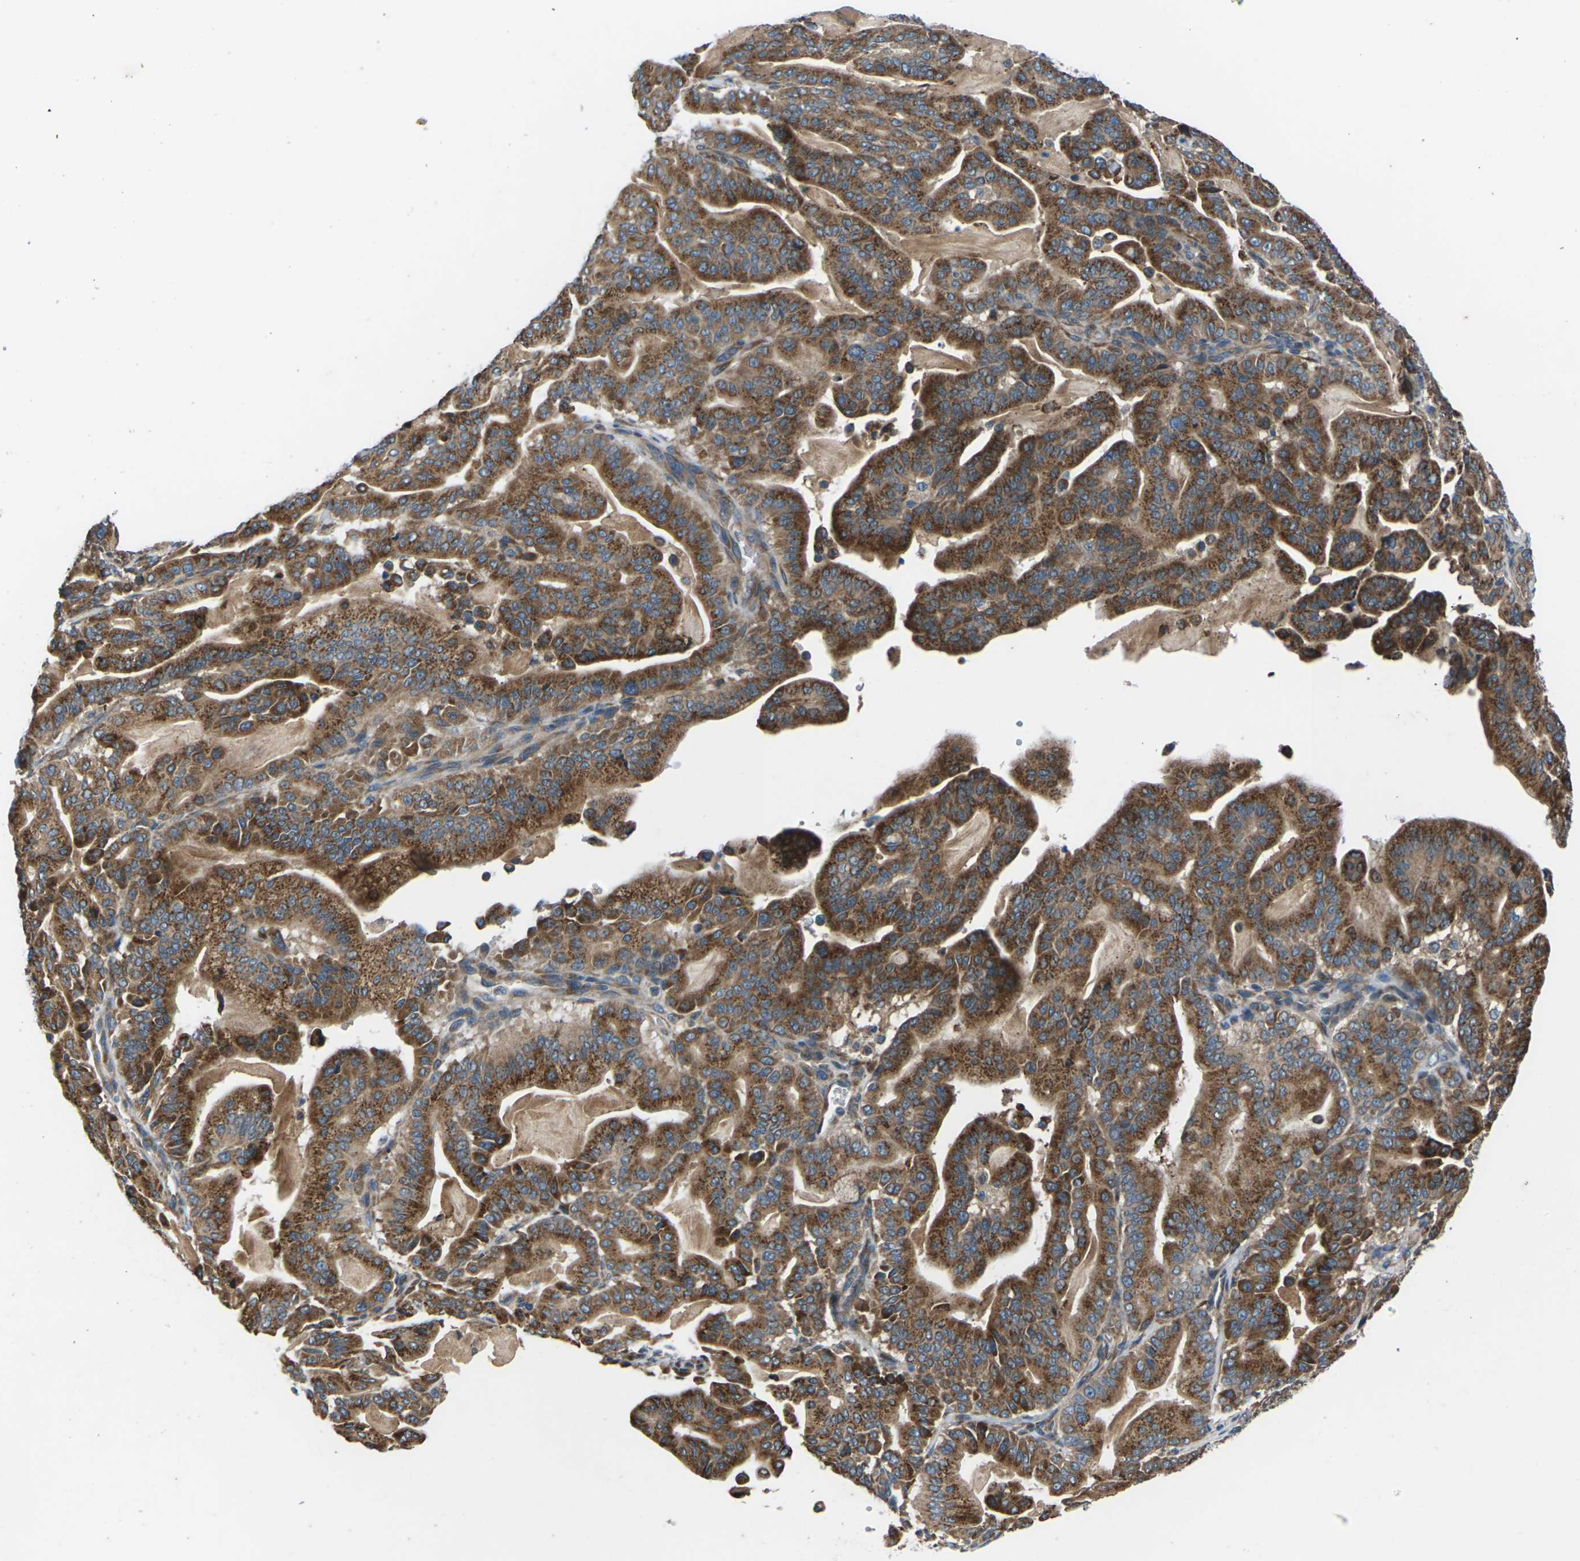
{"staining": {"intensity": "strong", "quantity": ">75%", "location": "cytoplasmic/membranous"}, "tissue": "pancreatic cancer", "cell_type": "Tumor cells", "image_type": "cancer", "snomed": [{"axis": "morphology", "description": "Adenocarcinoma, NOS"}, {"axis": "topography", "description": "Pancreas"}], "caption": "A high-resolution photomicrograph shows immunohistochemistry staining of pancreatic cancer, which demonstrates strong cytoplasmic/membranous staining in about >75% of tumor cells. (Brightfield microscopy of DAB IHC at high magnification).", "gene": "GABRP", "patient": {"sex": "male", "age": 63}}